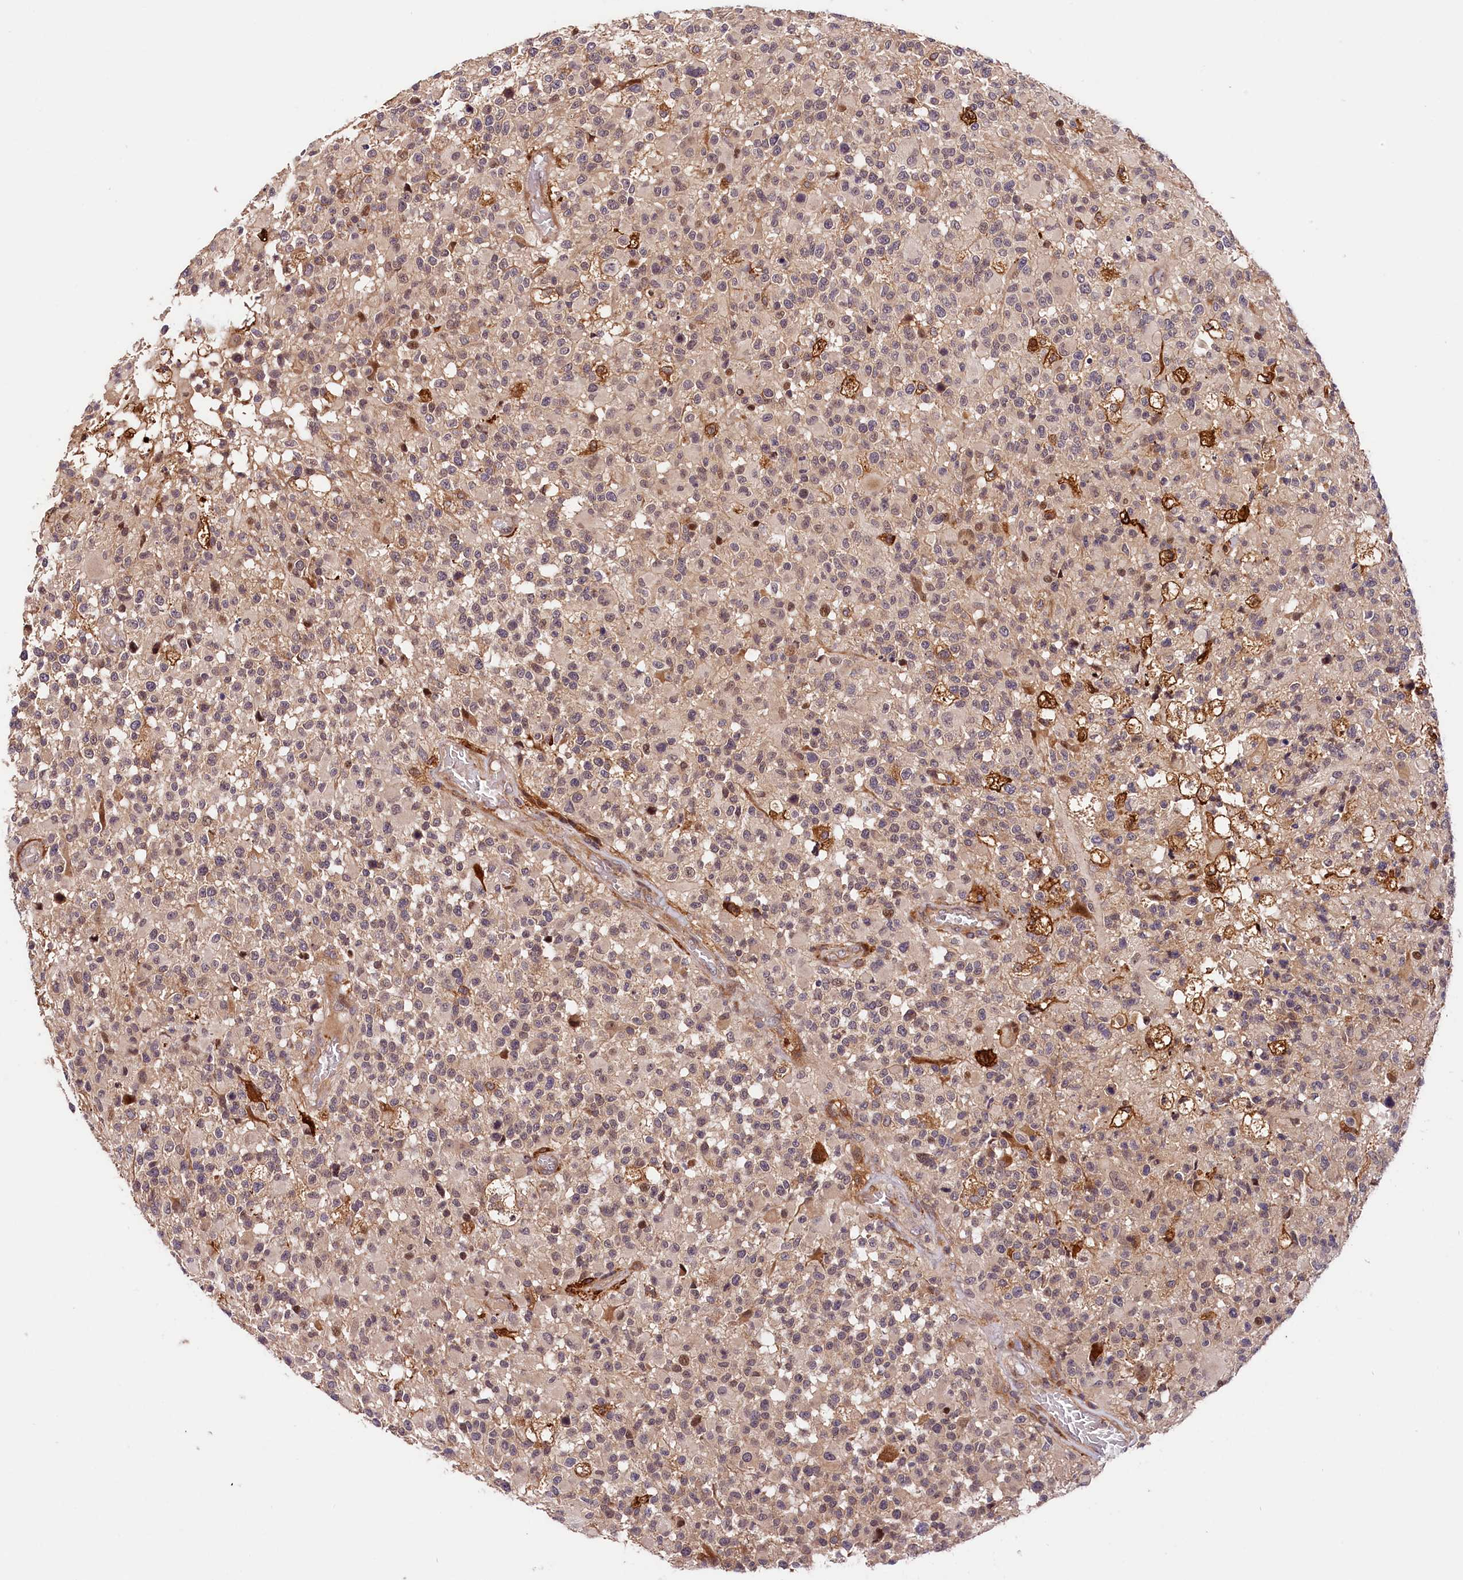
{"staining": {"intensity": "weak", "quantity": "25%-75%", "location": "cytoplasmic/membranous"}, "tissue": "glioma", "cell_type": "Tumor cells", "image_type": "cancer", "snomed": [{"axis": "morphology", "description": "Glioma, malignant, High grade"}, {"axis": "morphology", "description": "Glioblastoma, NOS"}, {"axis": "topography", "description": "Brain"}], "caption": "Human glioma stained for a protein (brown) exhibits weak cytoplasmic/membranous positive staining in about 25%-75% of tumor cells.", "gene": "CACNA1H", "patient": {"sex": "male", "age": 60}}